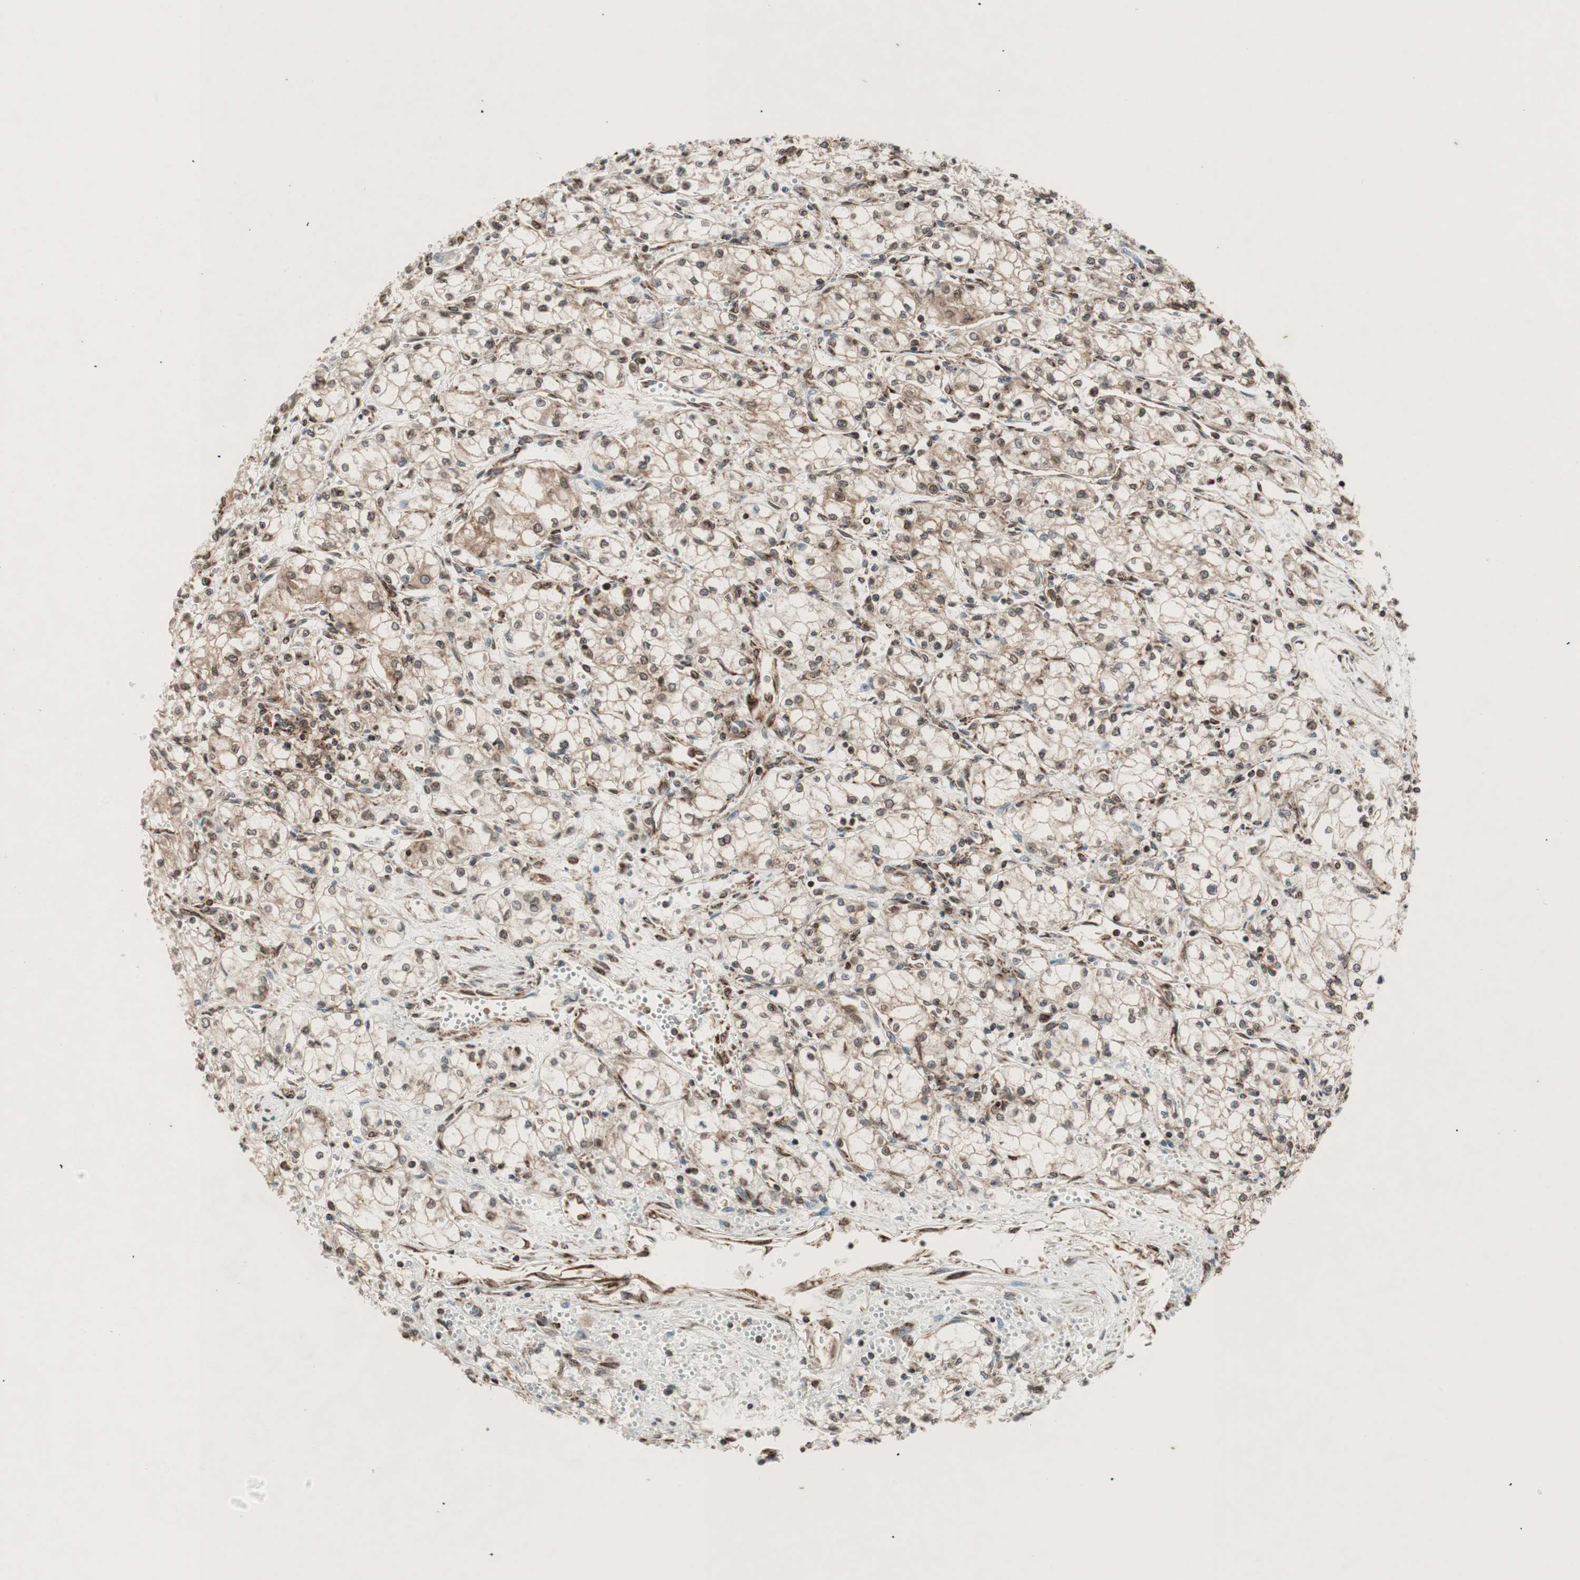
{"staining": {"intensity": "moderate", "quantity": "25%-75%", "location": "cytoplasmic/membranous,nuclear"}, "tissue": "renal cancer", "cell_type": "Tumor cells", "image_type": "cancer", "snomed": [{"axis": "morphology", "description": "Normal tissue, NOS"}, {"axis": "morphology", "description": "Adenocarcinoma, NOS"}, {"axis": "topography", "description": "Kidney"}], "caption": "This is an image of immunohistochemistry (IHC) staining of renal cancer (adenocarcinoma), which shows moderate positivity in the cytoplasmic/membranous and nuclear of tumor cells.", "gene": "NUP62", "patient": {"sex": "male", "age": 59}}